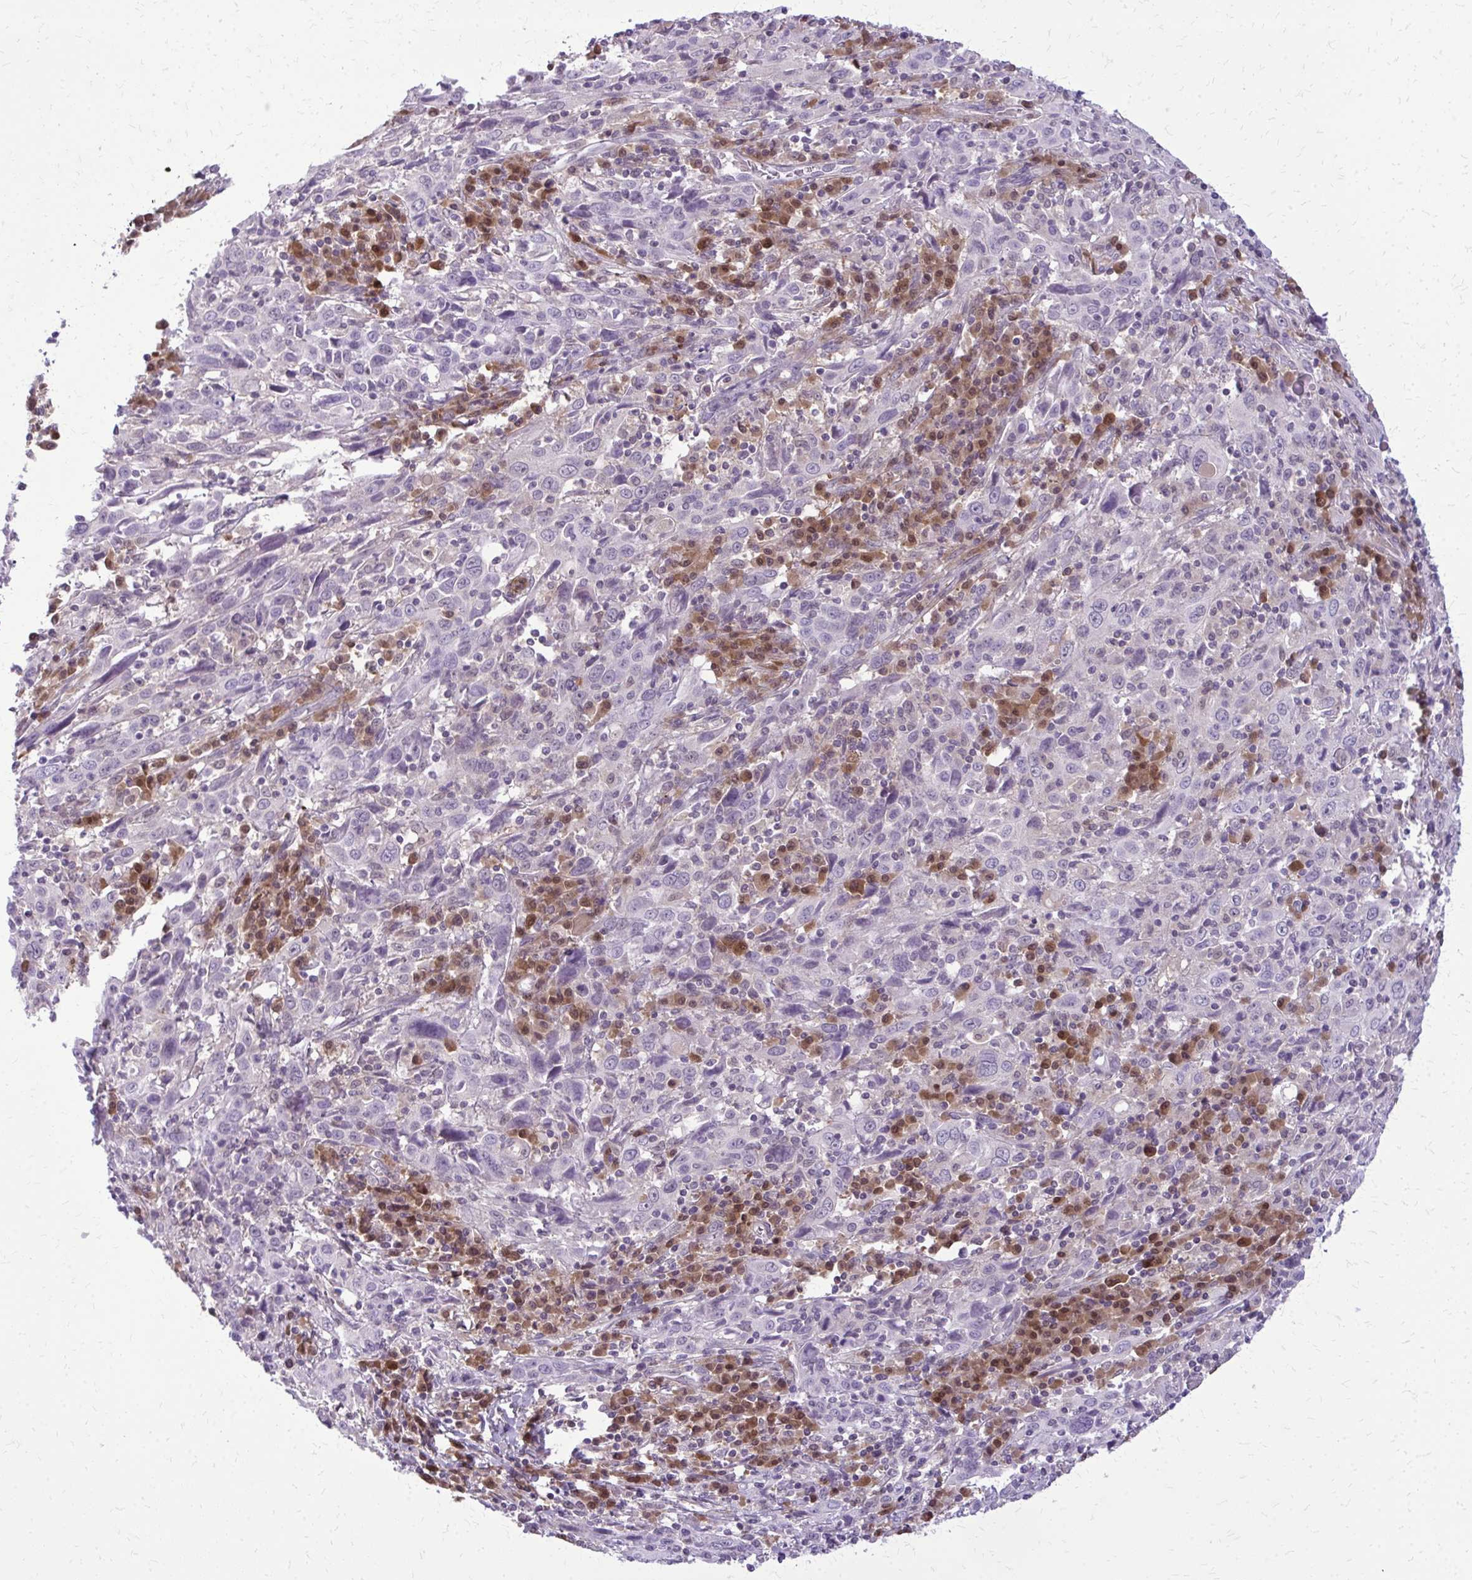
{"staining": {"intensity": "negative", "quantity": "none", "location": "none"}, "tissue": "cervical cancer", "cell_type": "Tumor cells", "image_type": "cancer", "snomed": [{"axis": "morphology", "description": "Squamous cell carcinoma, NOS"}, {"axis": "topography", "description": "Cervix"}], "caption": "Cervical cancer stained for a protein using immunohistochemistry shows no staining tumor cells.", "gene": "GLRX", "patient": {"sex": "female", "age": 46}}